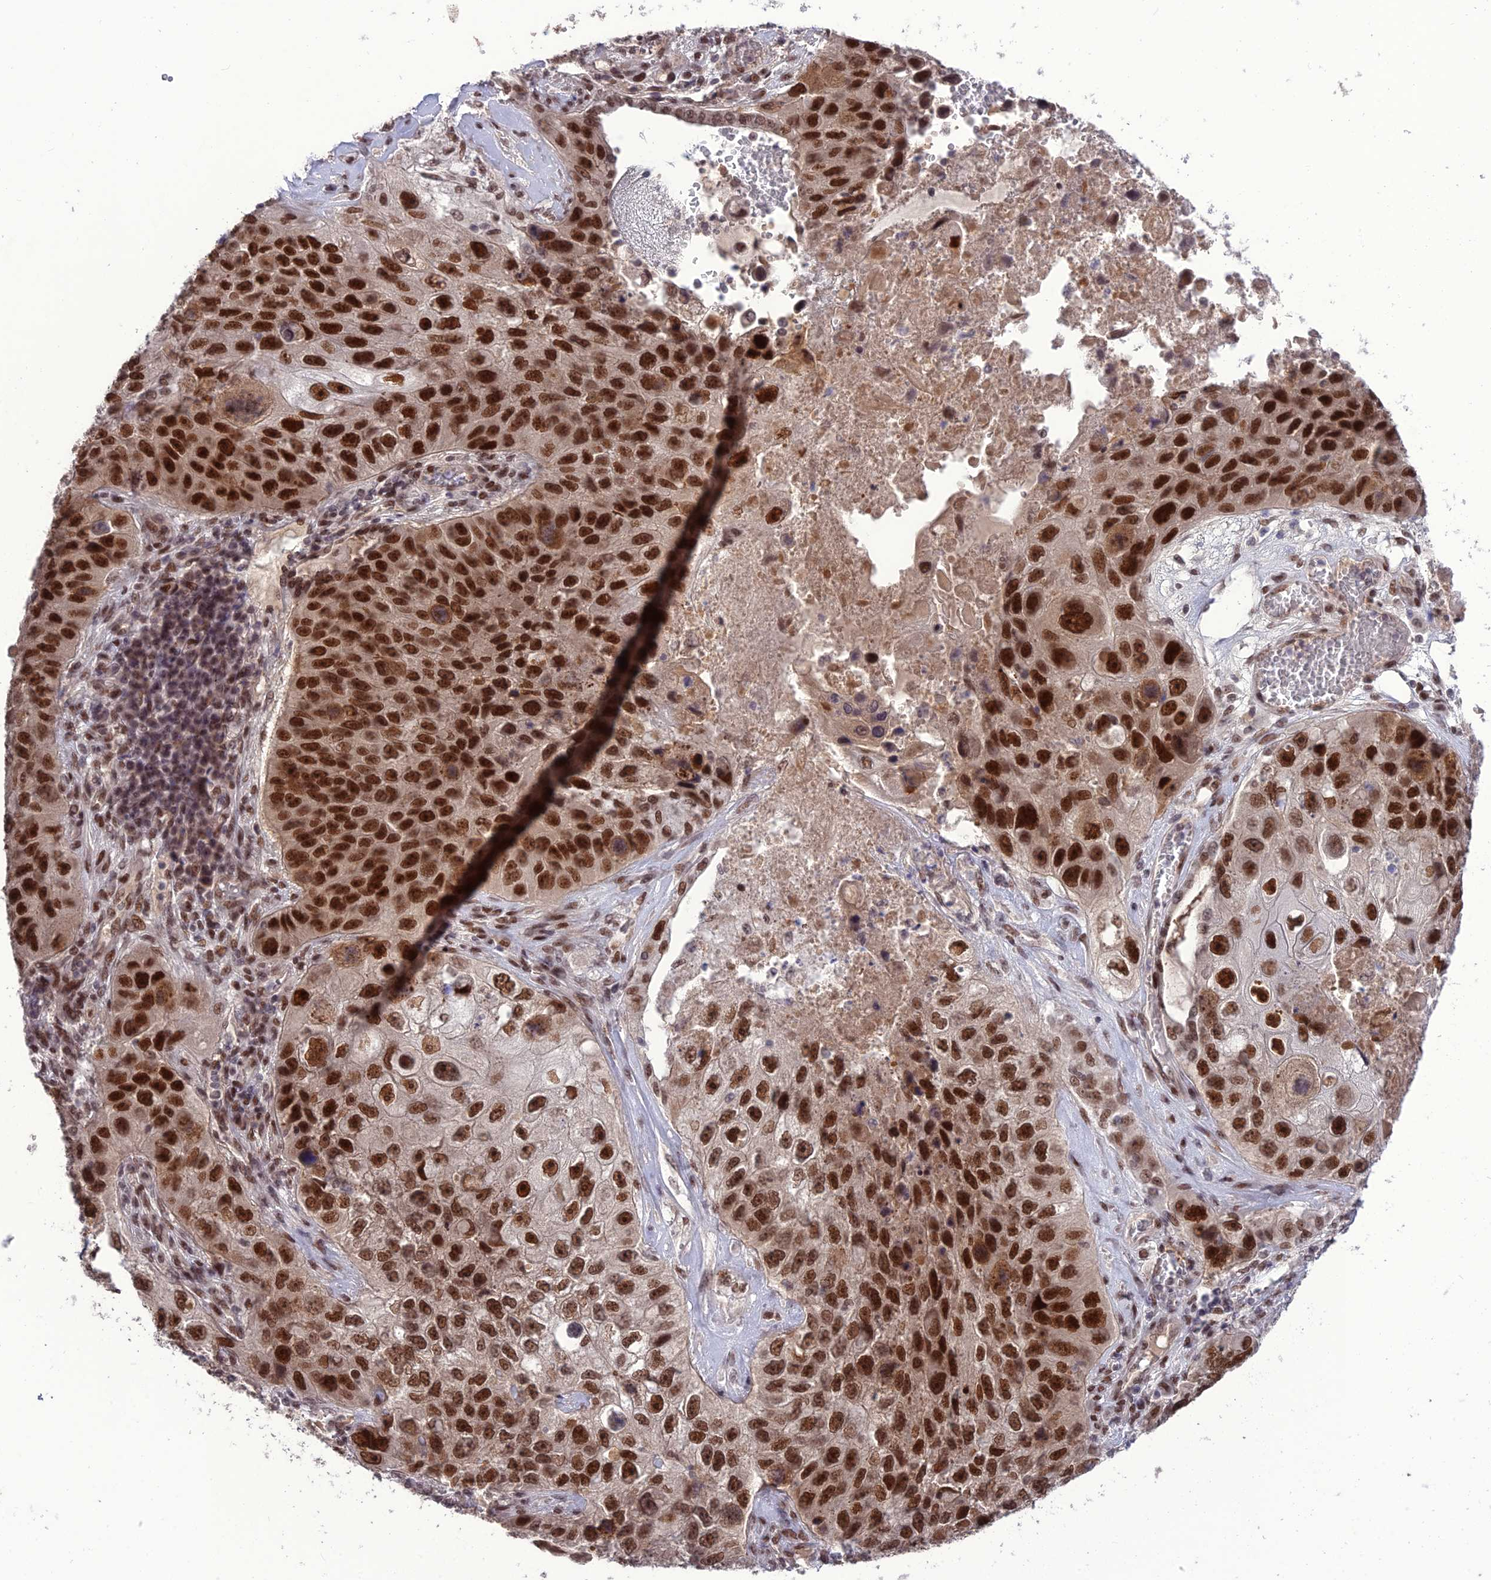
{"staining": {"intensity": "strong", "quantity": ">75%", "location": "nuclear"}, "tissue": "lung cancer", "cell_type": "Tumor cells", "image_type": "cancer", "snomed": [{"axis": "morphology", "description": "Squamous cell carcinoma, NOS"}, {"axis": "topography", "description": "Lung"}], "caption": "Tumor cells demonstrate high levels of strong nuclear expression in approximately >75% of cells in lung cancer.", "gene": "DIS3", "patient": {"sex": "male", "age": 61}}